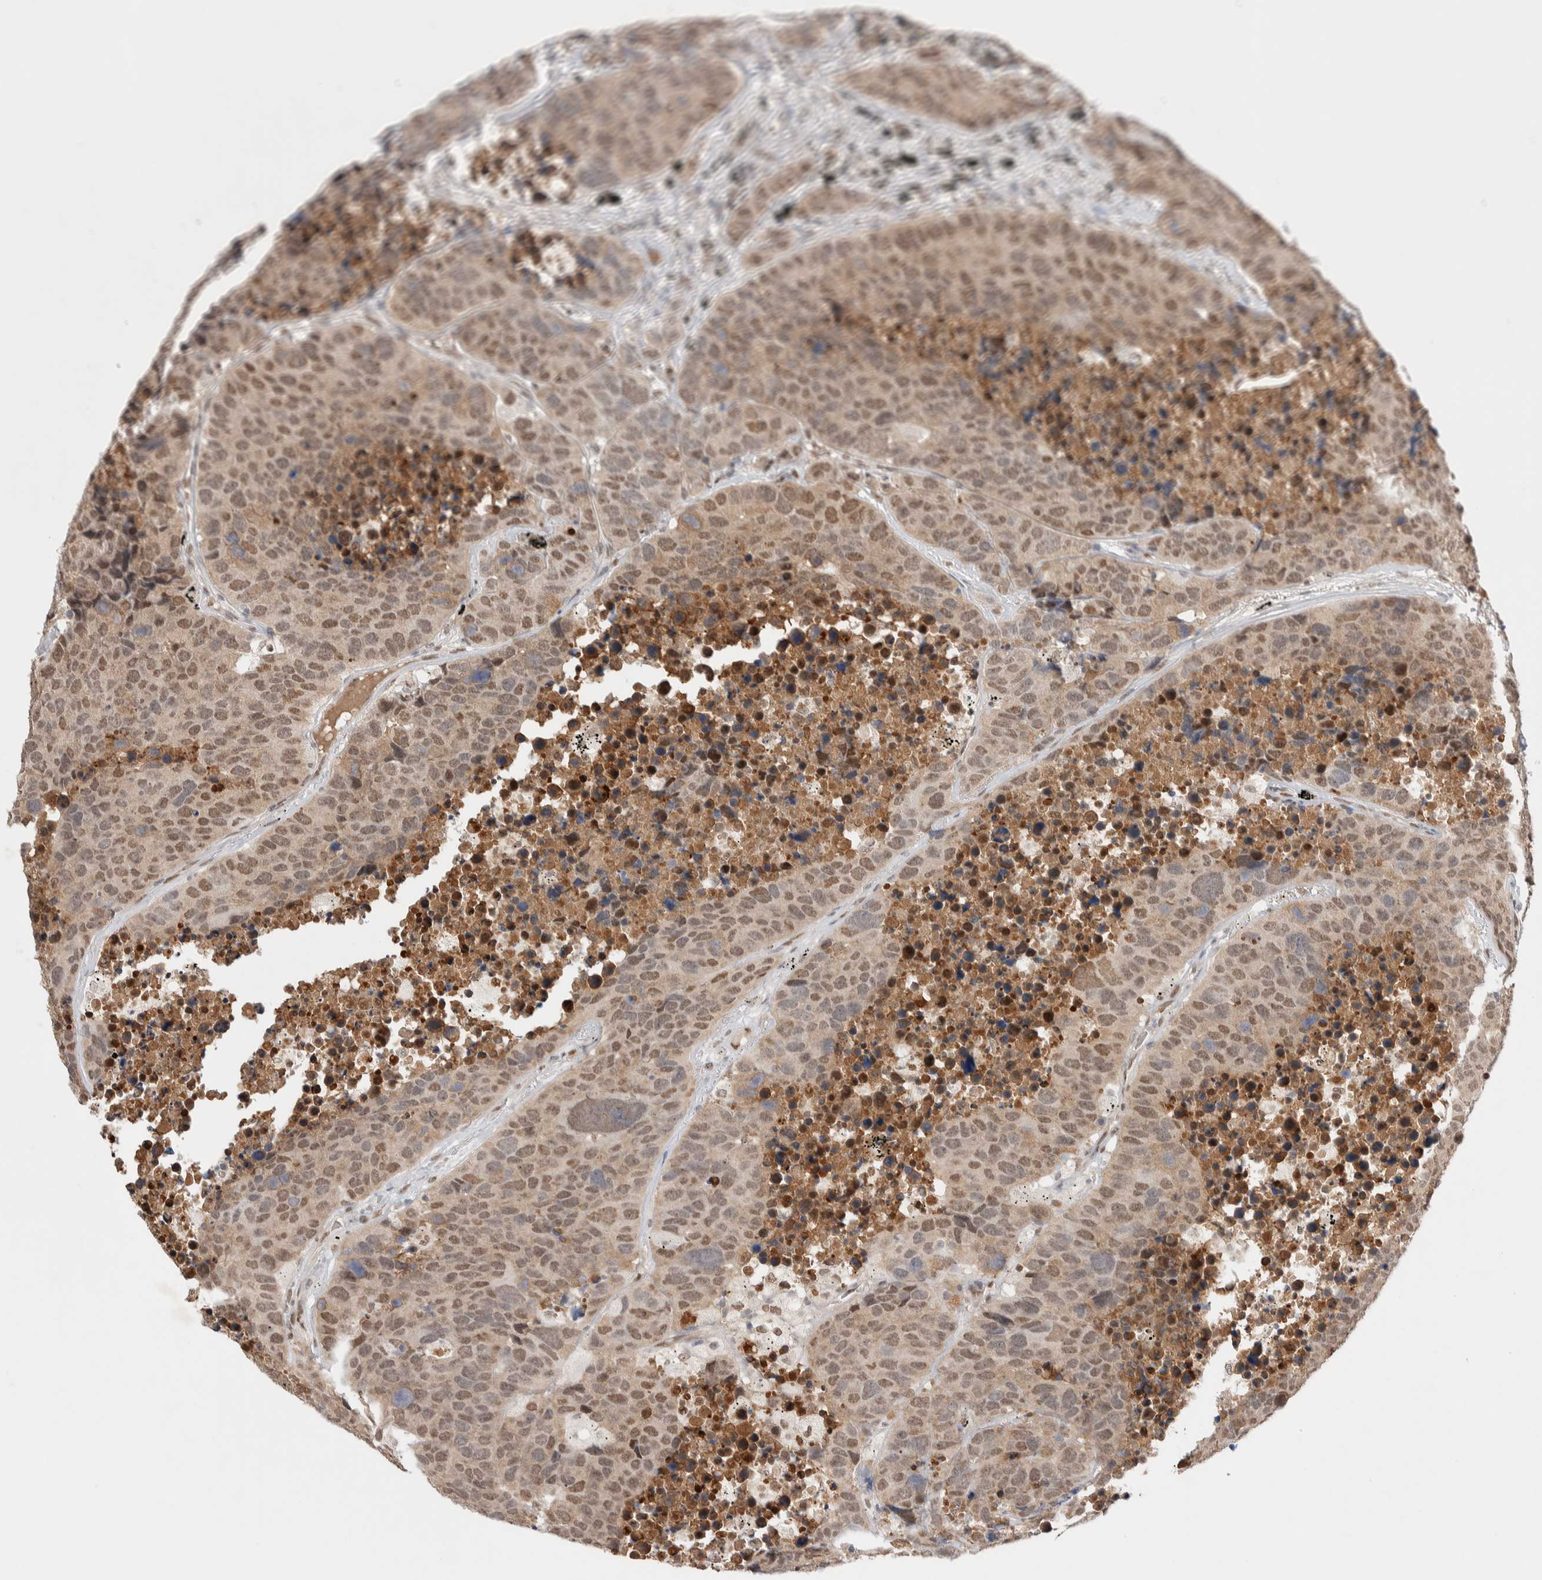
{"staining": {"intensity": "moderate", "quantity": ">75%", "location": "cytoplasmic/membranous,nuclear"}, "tissue": "carcinoid", "cell_type": "Tumor cells", "image_type": "cancer", "snomed": [{"axis": "morphology", "description": "Carcinoid, malignant, NOS"}, {"axis": "topography", "description": "Lung"}], "caption": "Immunohistochemistry photomicrograph of human malignant carcinoid stained for a protein (brown), which displays medium levels of moderate cytoplasmic/membranous and nuclear staining in approximately >75% of tumor cells.", "gene": "PRMT1", "patient": {"sex": "male", "age": 60}}